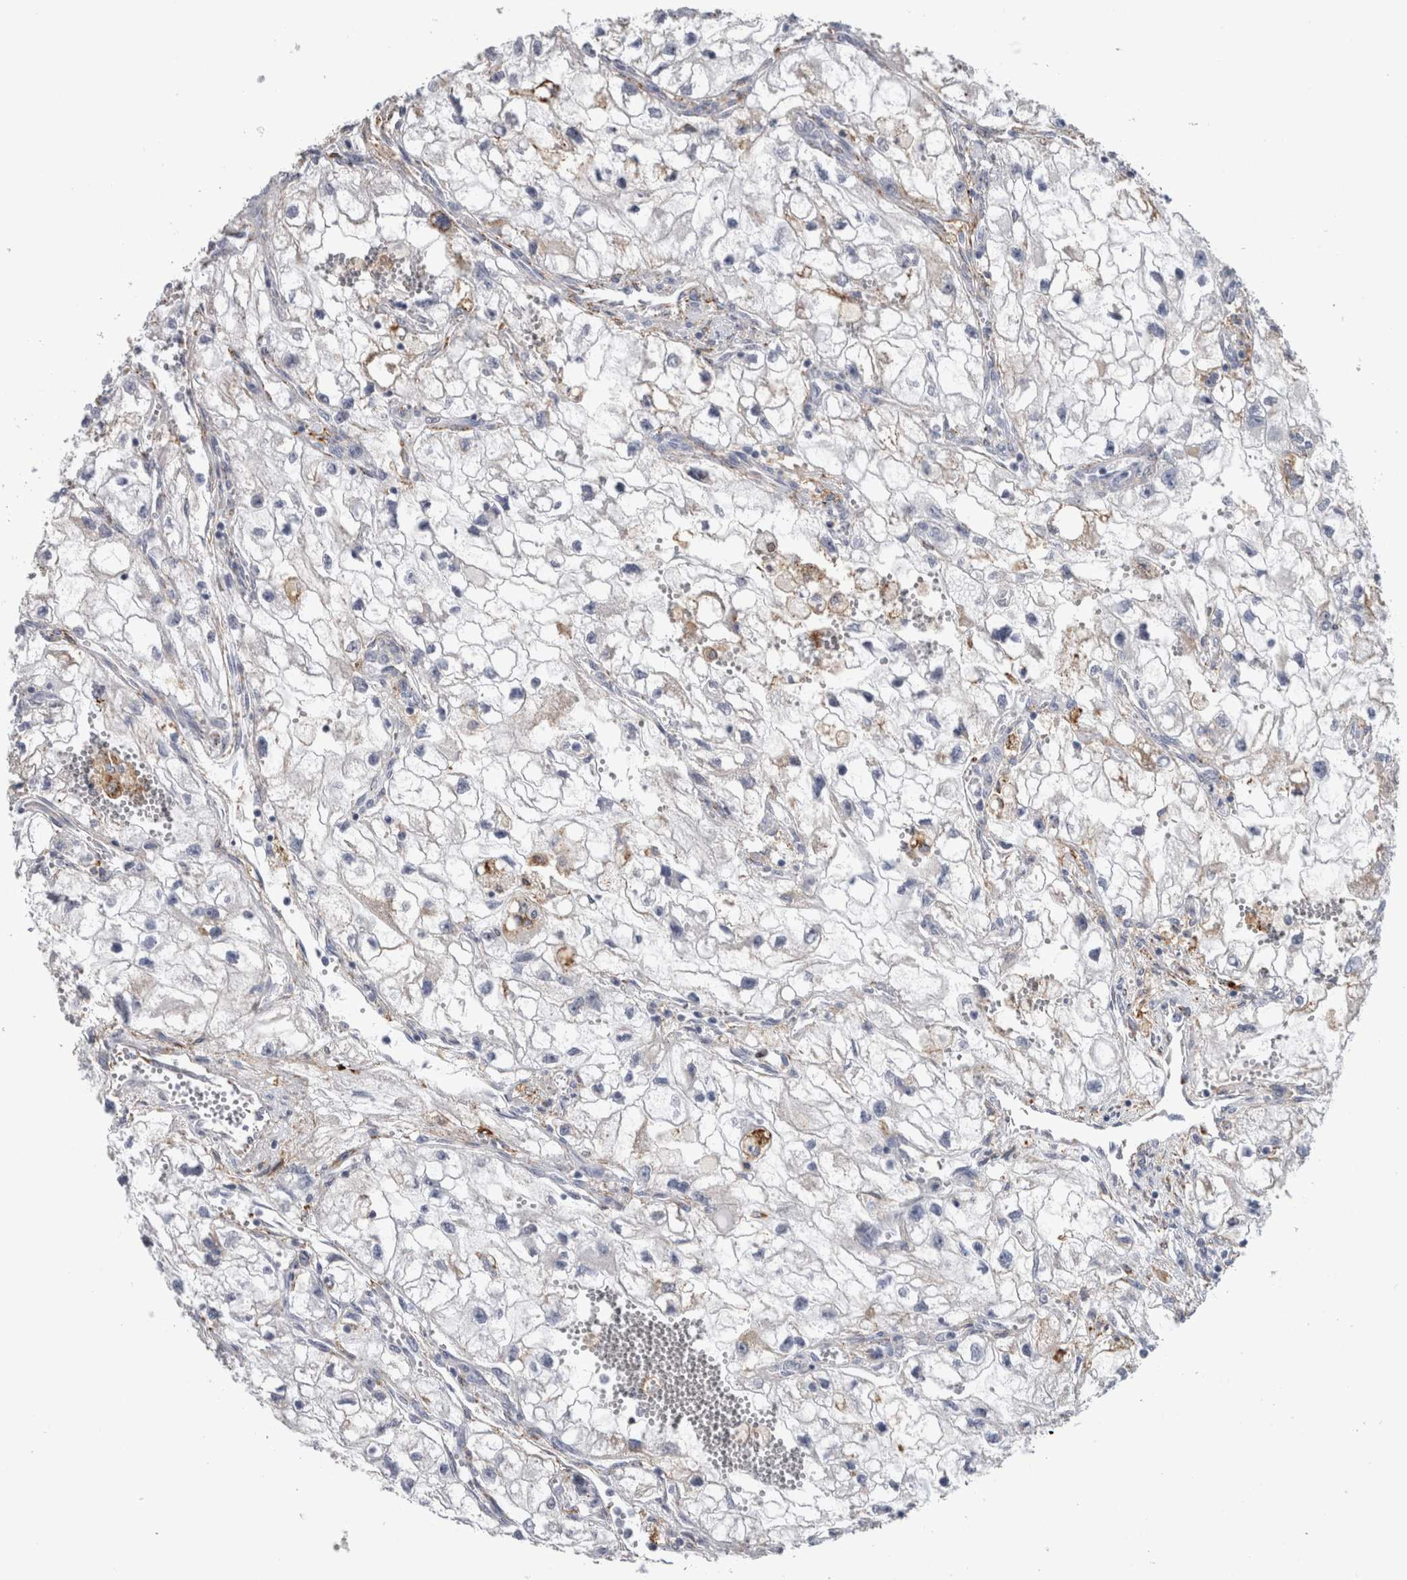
{"staining": {"intensity": "negative", "quantity": "none", "location": "none"}, "tissue": "renal cancer", "cell_type": "Tumor cells", "image_type": "cancer", "snomed": [{"axis": "morphology", "description": "Adenocarcinoma, NOS"}, {"axis": "topography", "description": "Kidney"}], "caption": "Immunohistochemistry (IHC) micrograph of neoplastic tissue: renal cancer (adenocarcinoma) stained with DAB displays no significant protein expression in tumor cells.", "gene": "DNAJC24", "patient": {"sex": "female", "age": 70}}